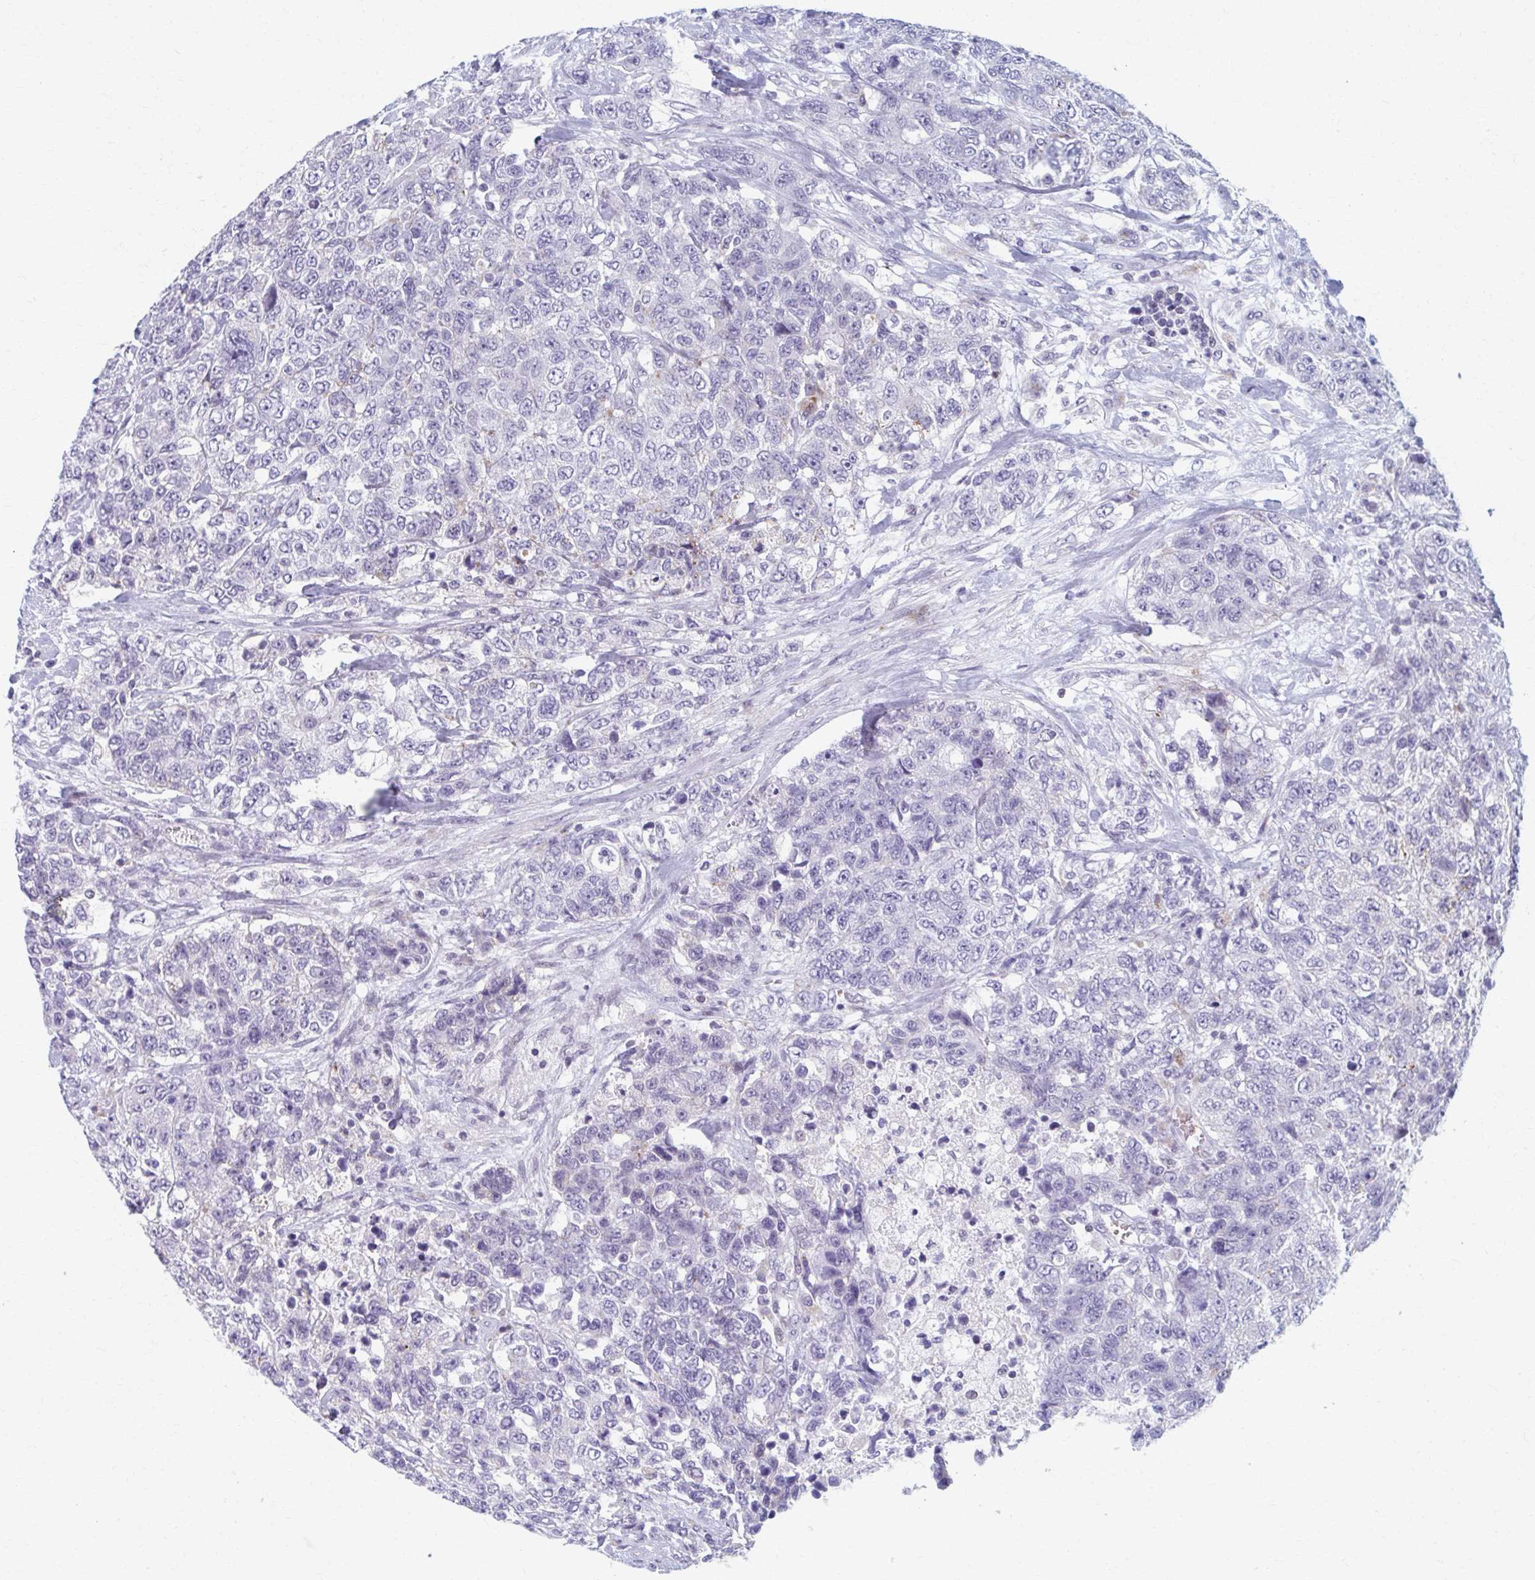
{"staining": {"intensity": "negative", "quantity": "none", "location": "none"}, "tissue": "urothelial cancer", "cell_type": "Tumor cells", "image_type": "cancer", "snomed": [{"axis": "morphology", "description": "Urothelial carcinoma, High grade"}, {"axis": "topography", "description": "Urinary bladder"}], "caption": "Tumor cells show no significant staining in urothelial carcinoma (high-grade). (DAB immunohistochemistry, high magnification).", "gene": "ABHD16B", "patient": {"sex": "female", "age": 78}}